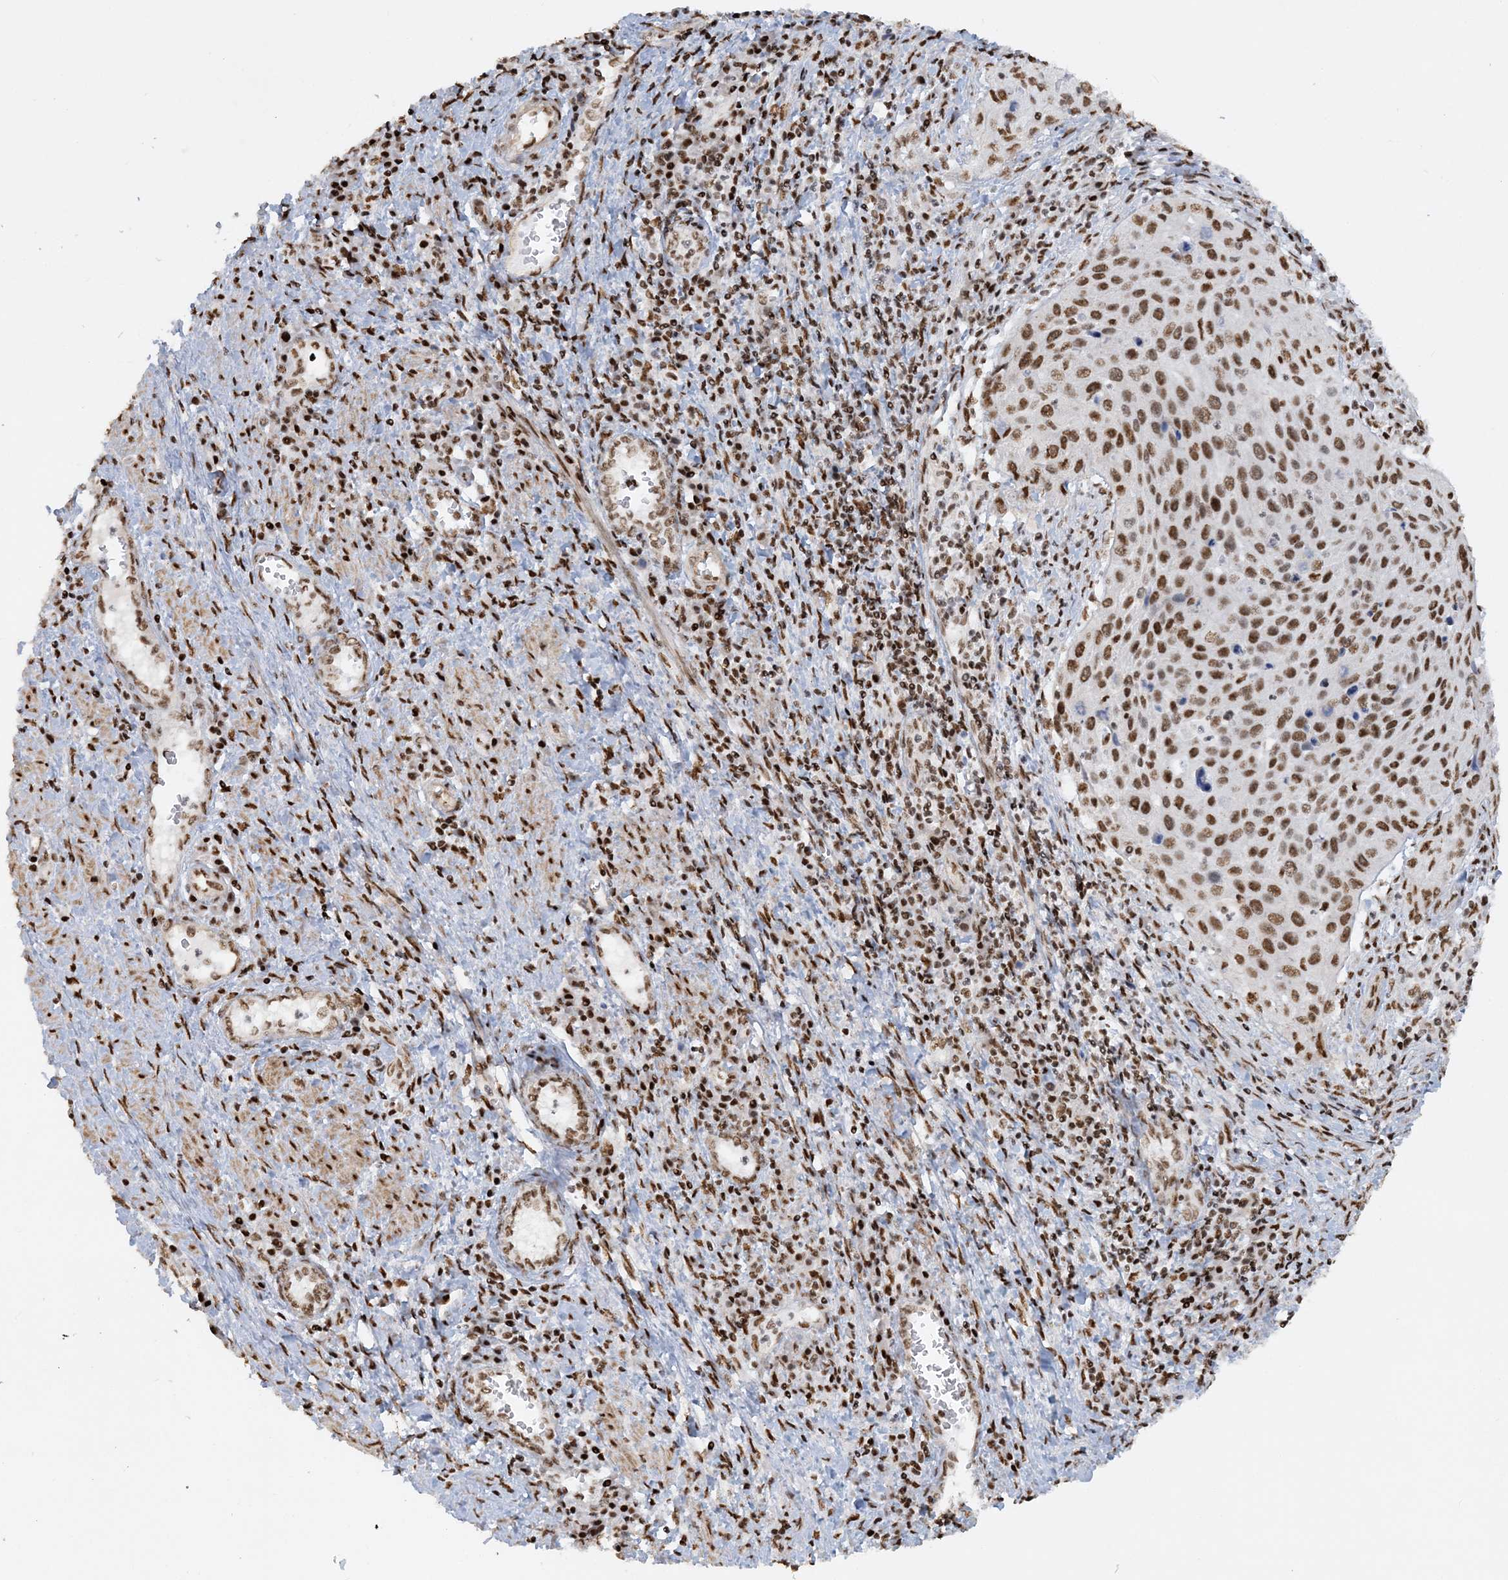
{"staining": {"intensity": "strong", "quantity": ">75%", "location": "nuclear"}, "tissue": "cervical cancer", "cell_type": "Tumor cells", "image_type": "cancer", "snomed": [{"axis": "morphology", "description": "Squamous cell carcinoma, NOS"}, {"axis": "topography", "description": "Cervix"}], "caption": "Approximately >75% of tumor cells in cervical cancer show strong nuclear protein expression as visualized by brown immunohistochemical staining.", "gene": "DELE1", "patient": {"sex": "female", "age": 32}}